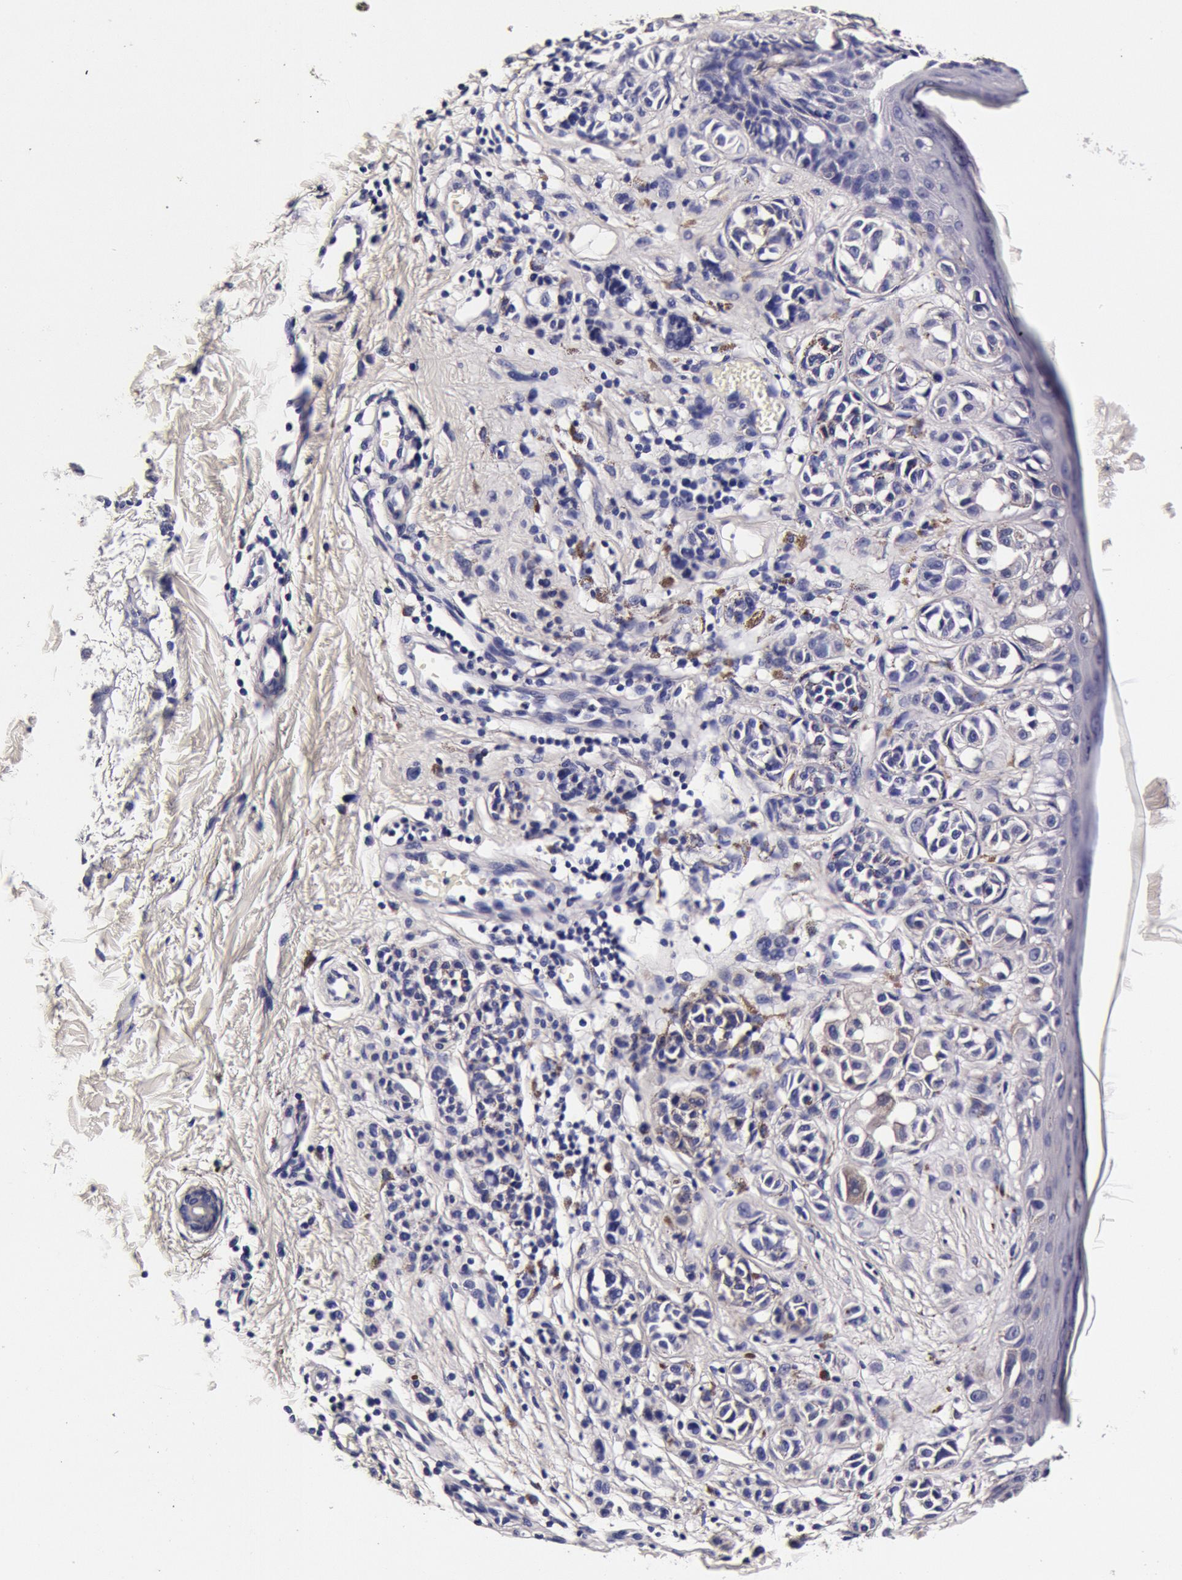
{"staining": {"intensity": "negative", "quantity": "none", "location": "none"}, "tissue": "melanoma", "cell_type": "Tumor cells", "image_type": "cancer", "snomed": [{"axis": "morphology", "description": "Malignant melanoma, NOS"}, {"axis": "topography", "description": "Skin"}], "caption": "Immunohistochemical staining of malignant melanoma exhibits no significant staining in tumor cells. The staining is performed using DAB (3,3'-diaminobenzidine) brown chromogen with nuclei counter-stained in using hematoxylin.", "gene": "CCDC22", "patient": {"sex": "male", "age": 40}}